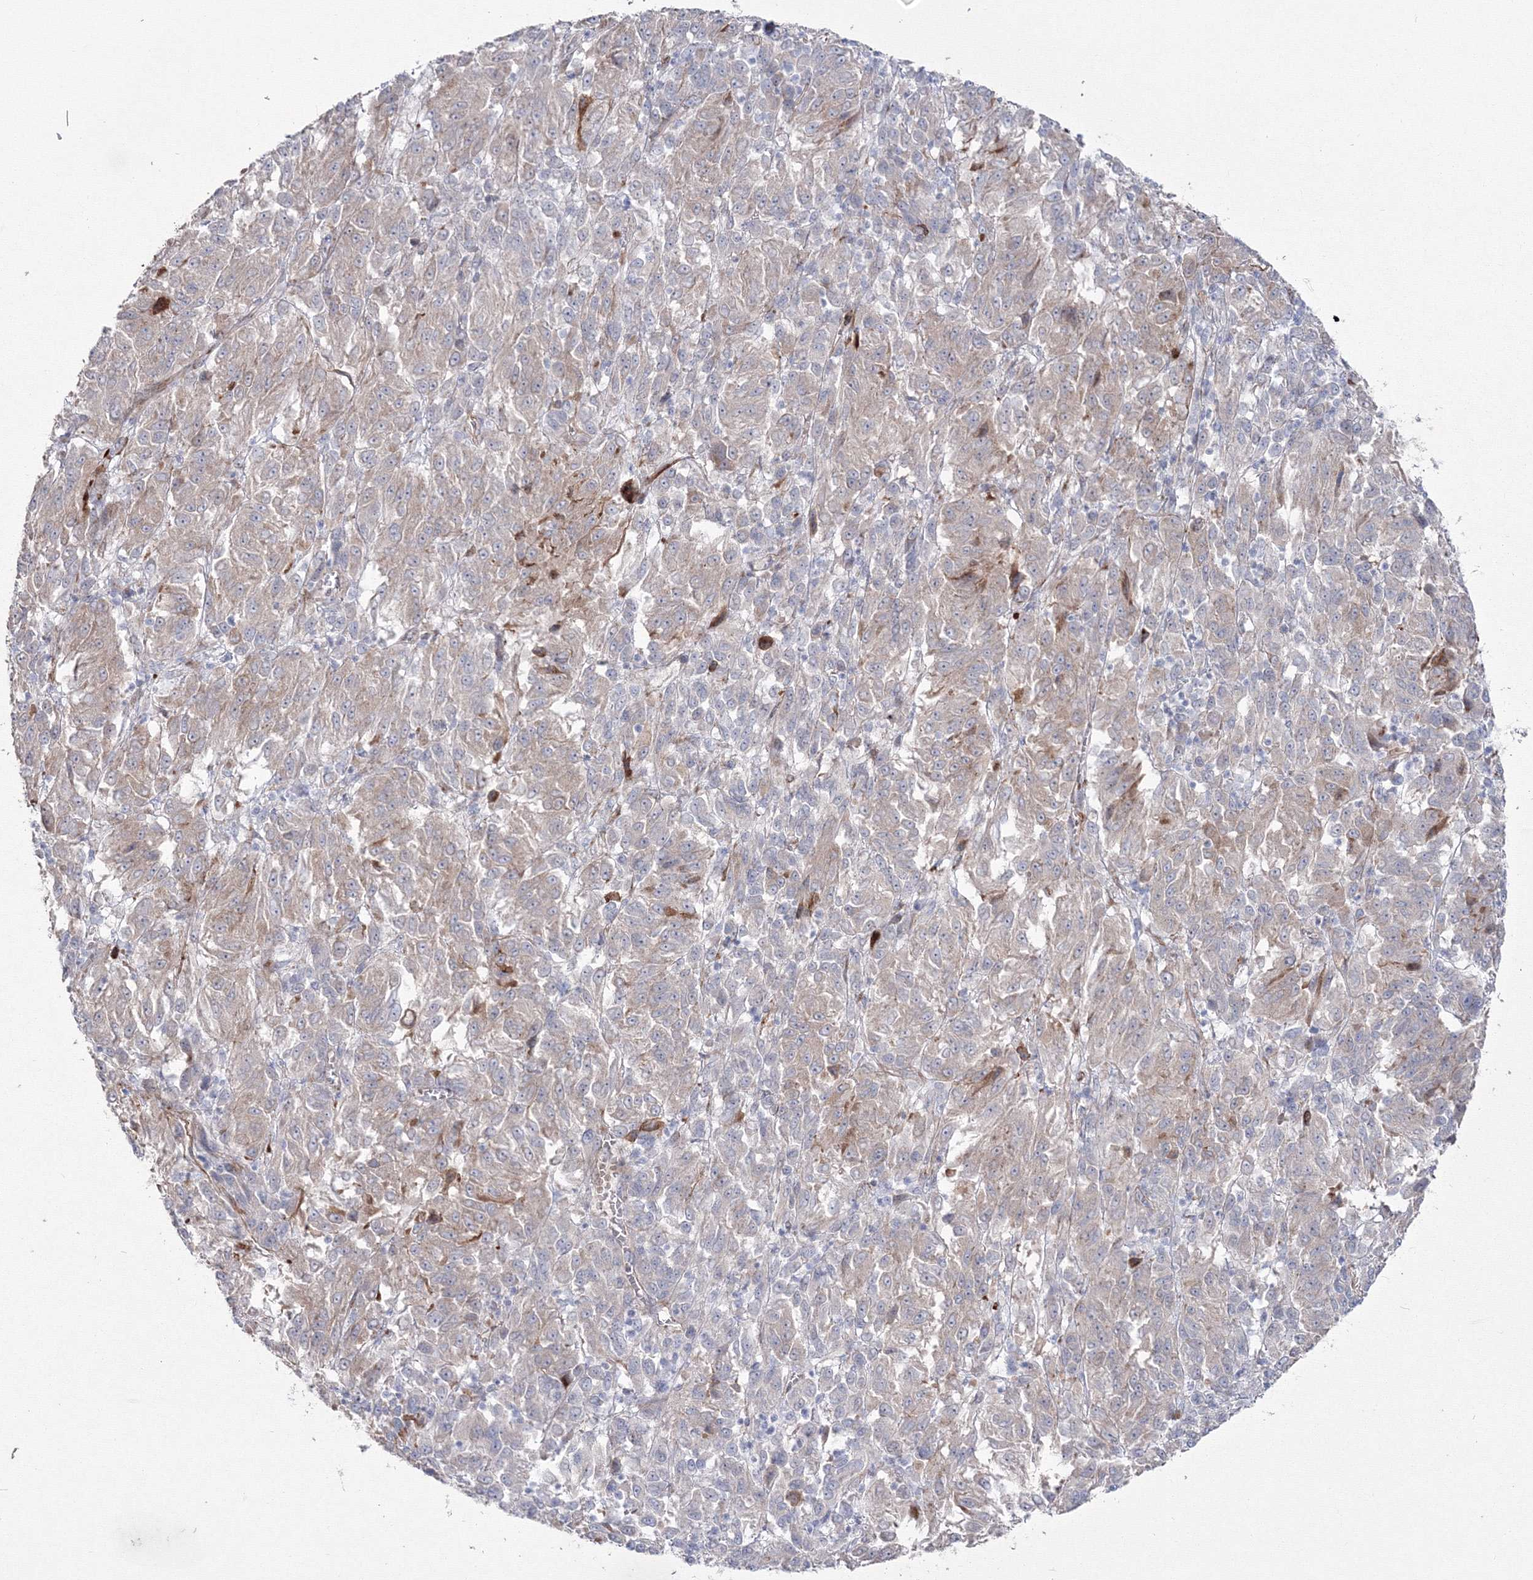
{"staining": {"intensity": "weak", "quantity": "<25%", "location": "cytoplasmic/membranous"}, "tissue": "melanoma", "cell_type": "Tumor cells", "image_type": "cancer", "snomed": [{"axis": "morphology", "description": "Malignant melanoma, Metastatic site"}, {"axis": "topography", "description": "Lung"}], "caption": "The image displays no staining of tumor cells in malignant melanoma (metastatic site).", "gene": "HYAL2", "patient": {"sex": "male", "age": 64}}